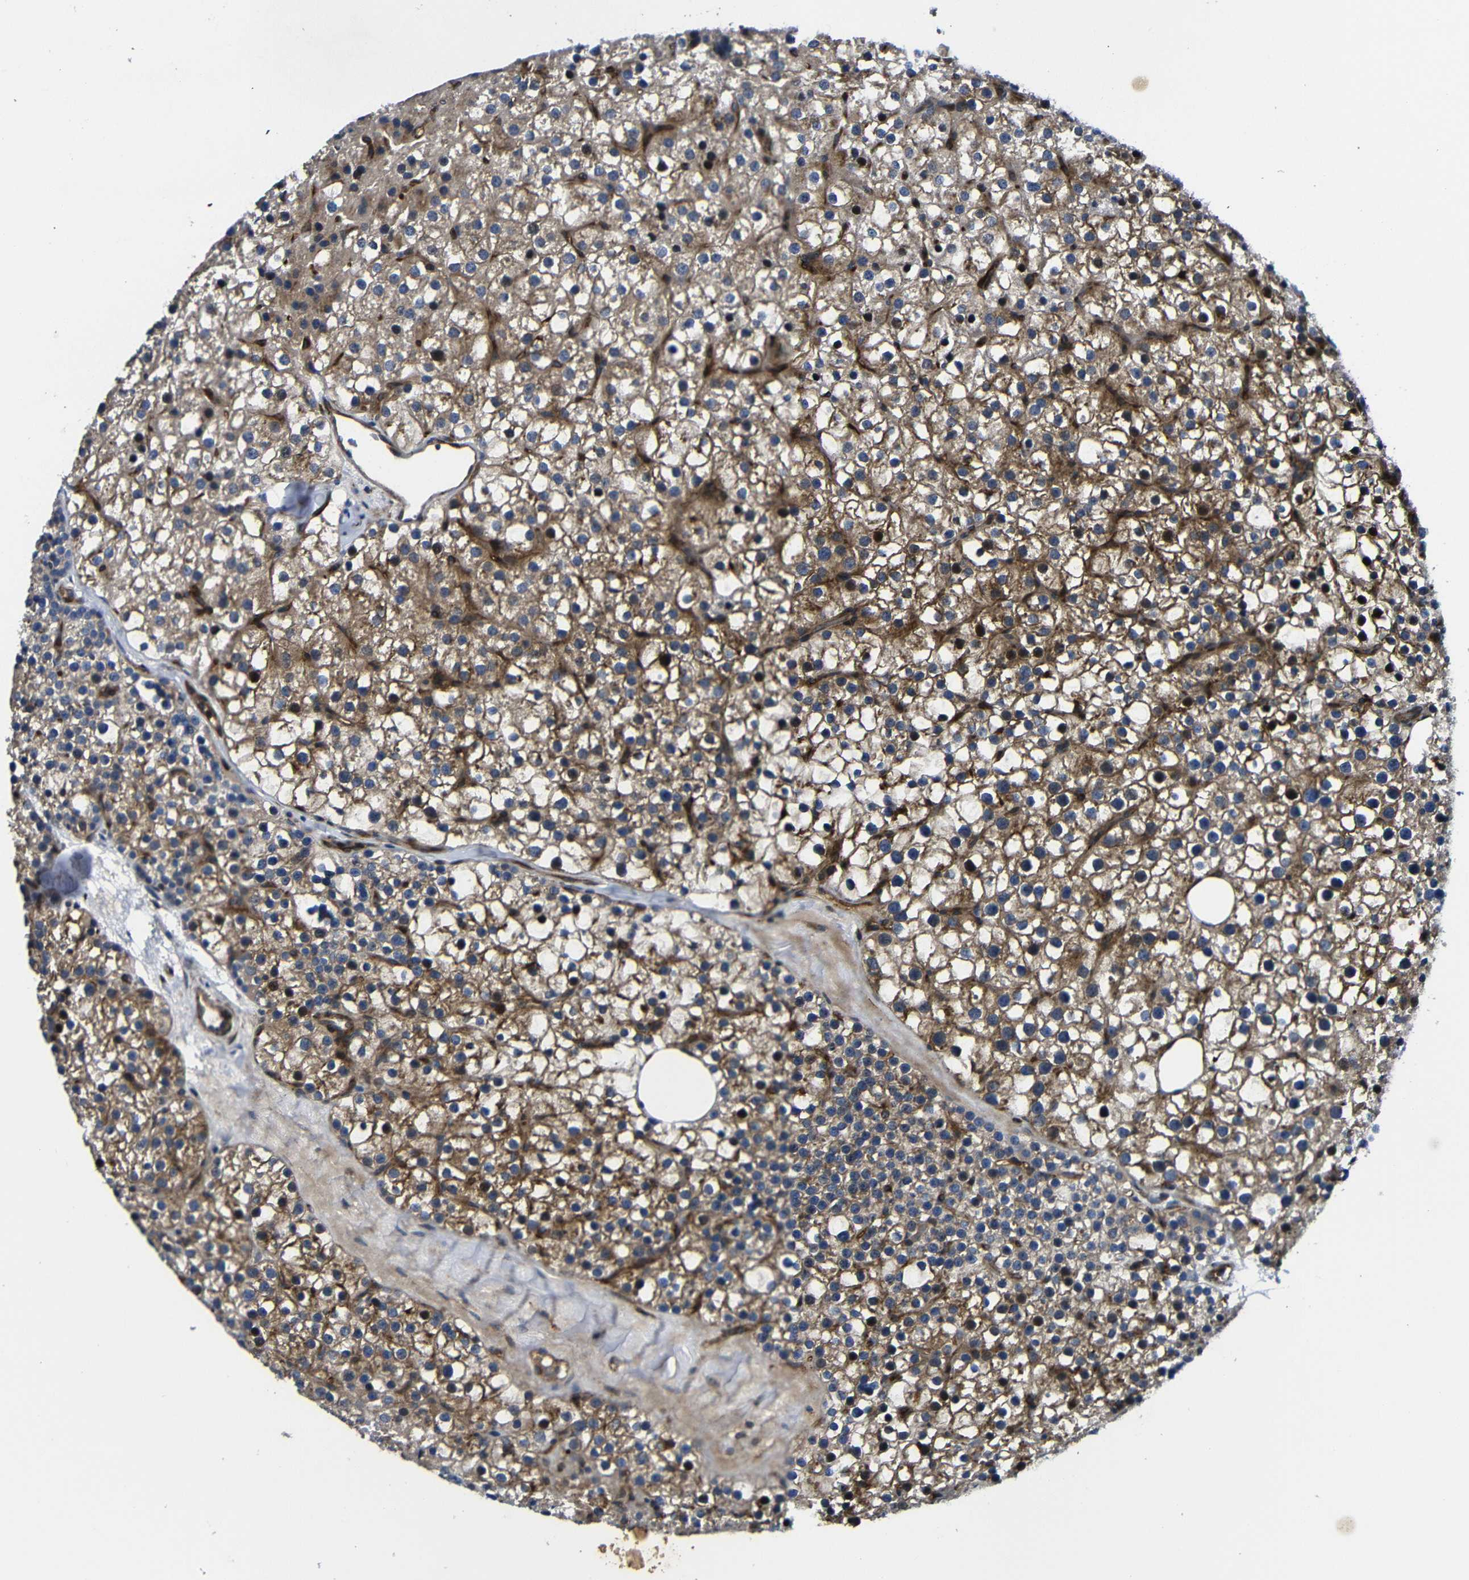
{"staining": {"intensity": "moderate", "quantity": "25%-75%", "location": "cytoplasmic/membranous"}, "tissue": "parathyroid gland", "cell_type": "Glandular cells", "image_type": "normal", "snomed": [{"axis": "morphology", "description": "Normal tissue, NOS"}, {"axis": "morphology", "description": "Adenoma, NOS"}, {"axis": "topography", "description": "Parathyroid gland"}], "caption": "Immunohistochemical staining of unremarkable human parathyroid gland shows moderate cytoplasmic/membranous protein staining in approximately 25%-75% of glandular cells.", "gene": "PARP14", "patient": {"sex": "female", "age": 70}}